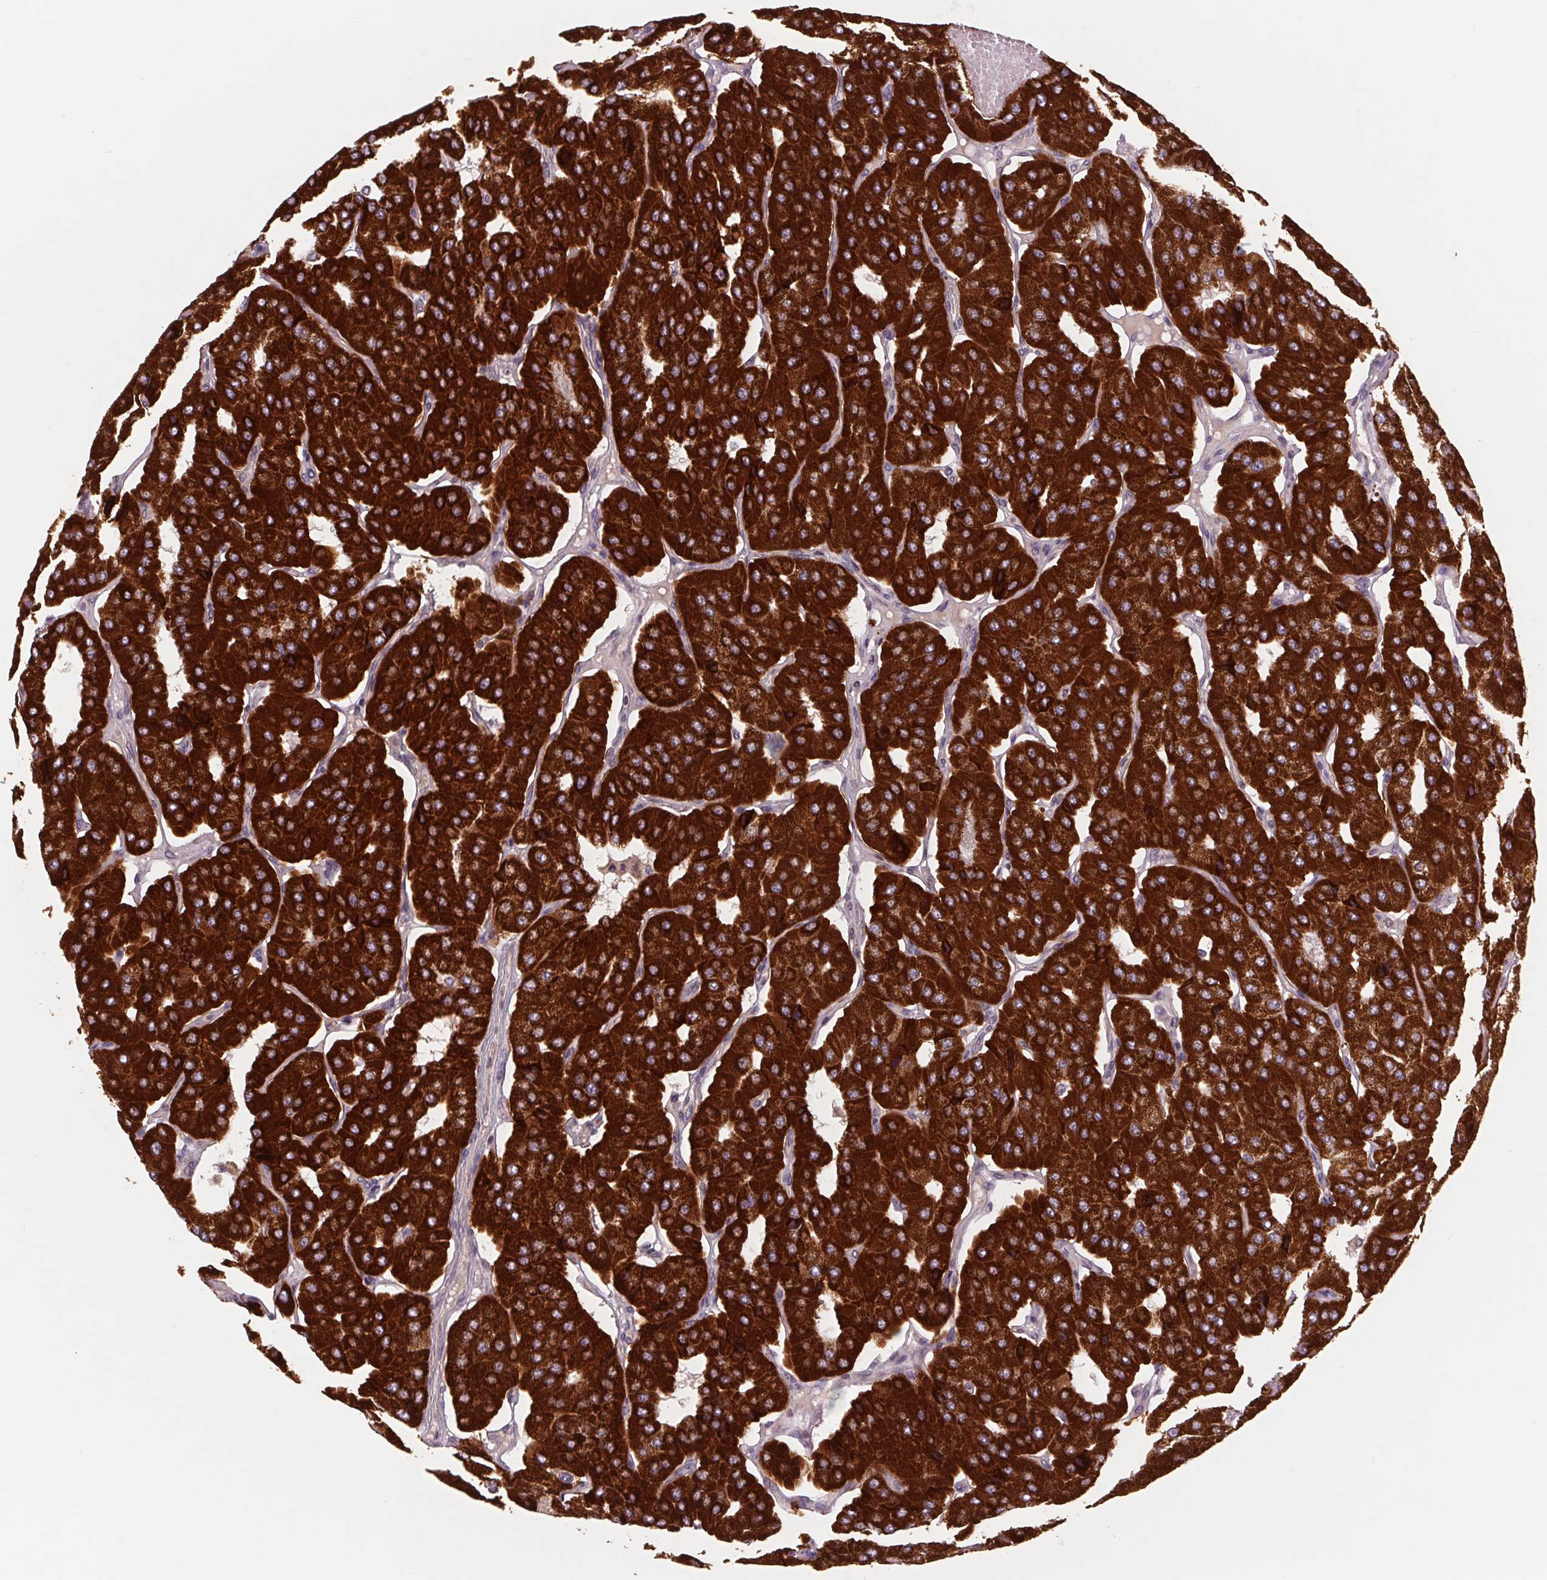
{"staining": {"intensity": "strong", "quantity": ">75%", "location": "cytoplasmic/membranous"}, "tissue": "parathyroid gland", "cell_type": "Glandular cells", "image_type": "normal", "snomed": [{"axis": "morphology", "description": "Normal tissue, NOS"}, {"axis": "morphology", "description": "Adenoma, NOS"}, {"axis": "topography", "description": "Parathyroid gland"}], "caption": "Immunohistochemical staining of normal human parathyroid gland demonstrates >75% levels of strong cytoplasmic/membranous protein staining in approximately >75% of glandular cells. Immunohistochemistry (ihc) stains the protein of interest in brown and the nuclei are stained blue.", "gene": "COX6A1", "patient": {"sex": "female", "age": 86}}